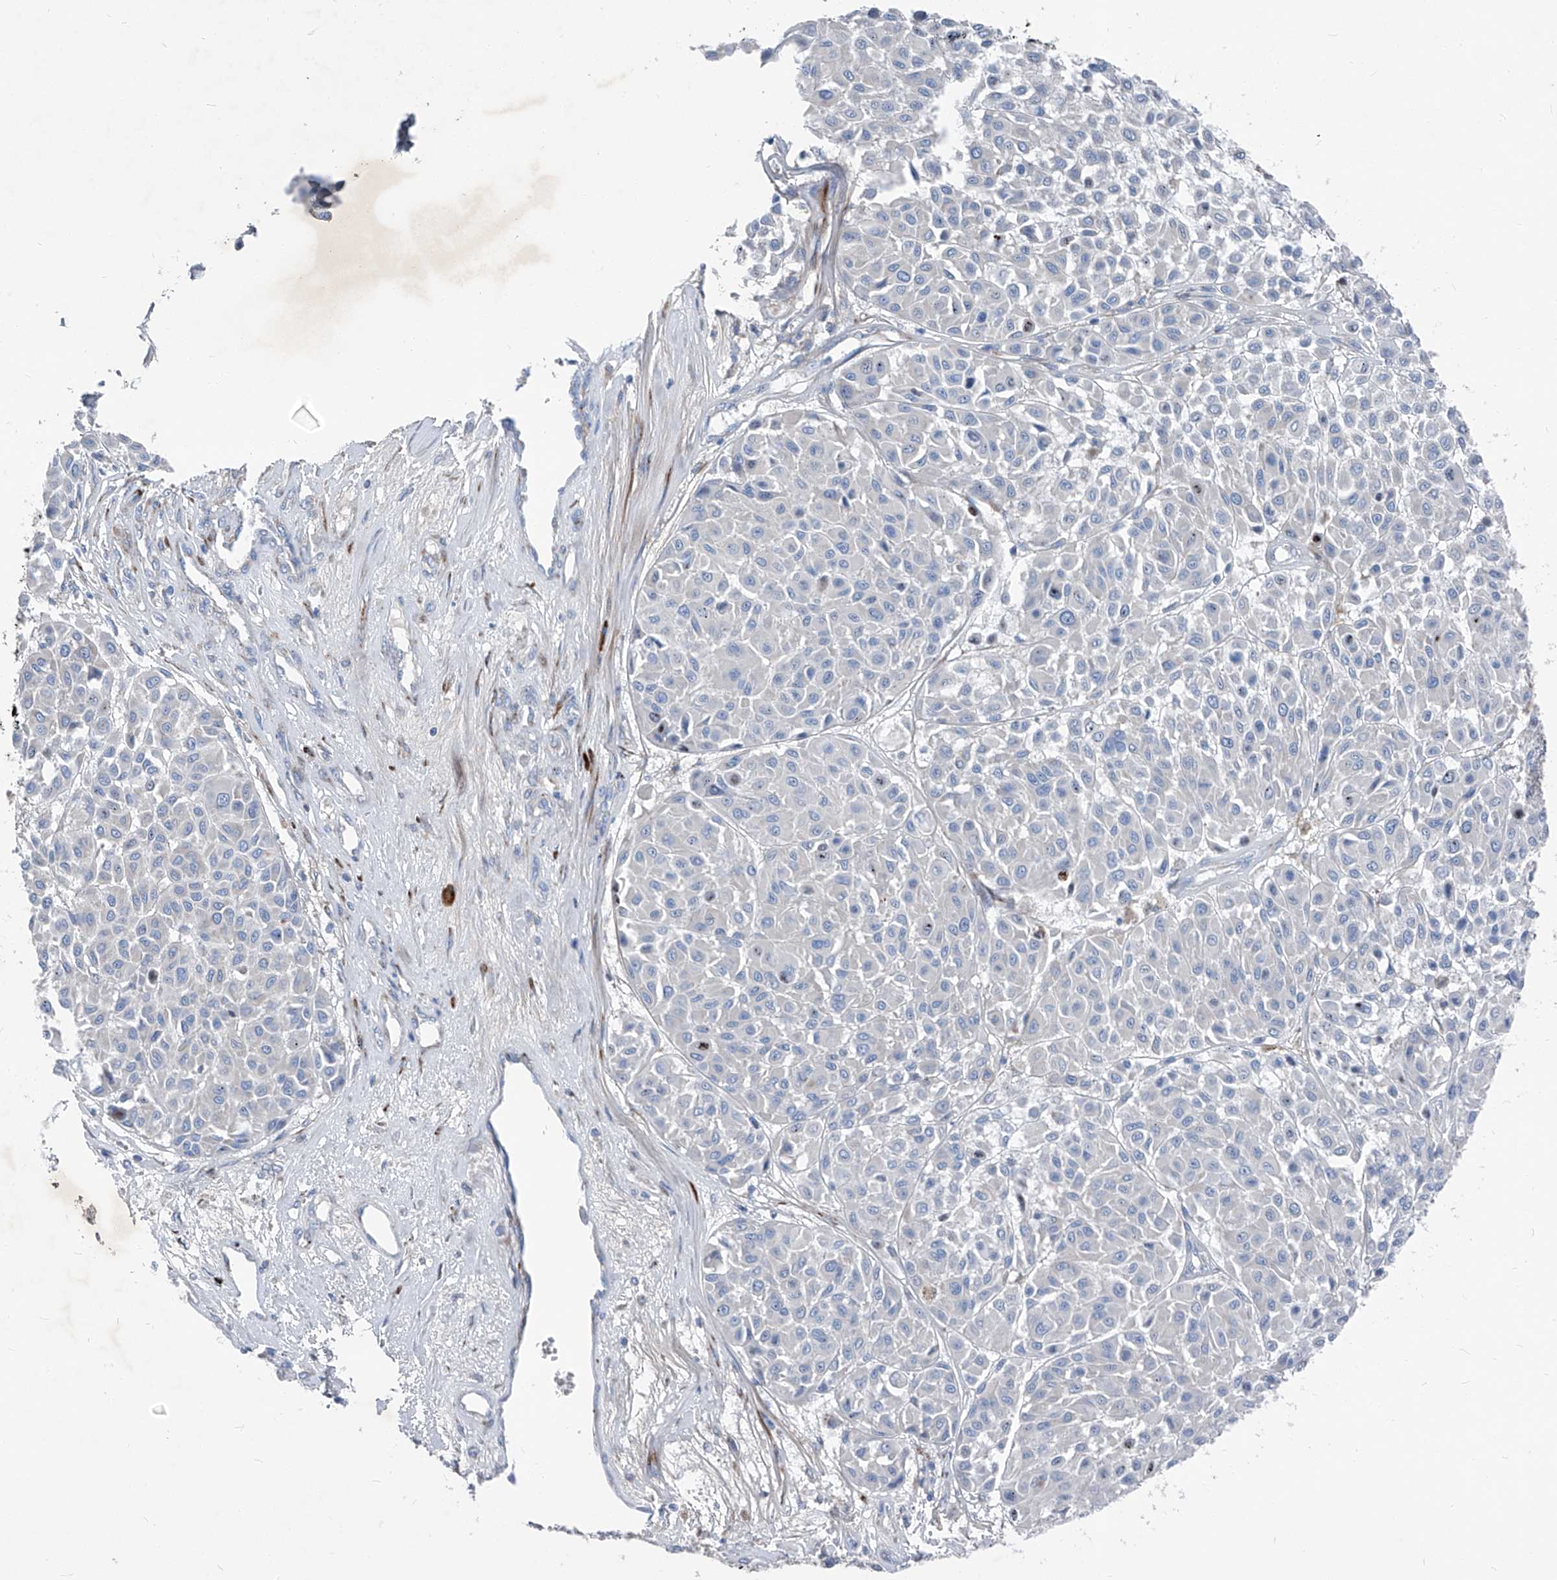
{"staining": {"intensity": "negative", "quantity": "none", "location": "none"}, "tissue": "melanoma", "cell_type": "Tumor cells", "image_type": "cancer", "snomed": [{"axis": "morphology", "description": "Malignant melanoma, Metastatic site"}, {"axis": "topography", "description": "Soft tissue"}], "caption": "DAB immunohistochemical staining of human melanoma shows no significant expression in tumor cells.", "gene": "IFI27", "patient": {"sex": "male", "age": 41}}